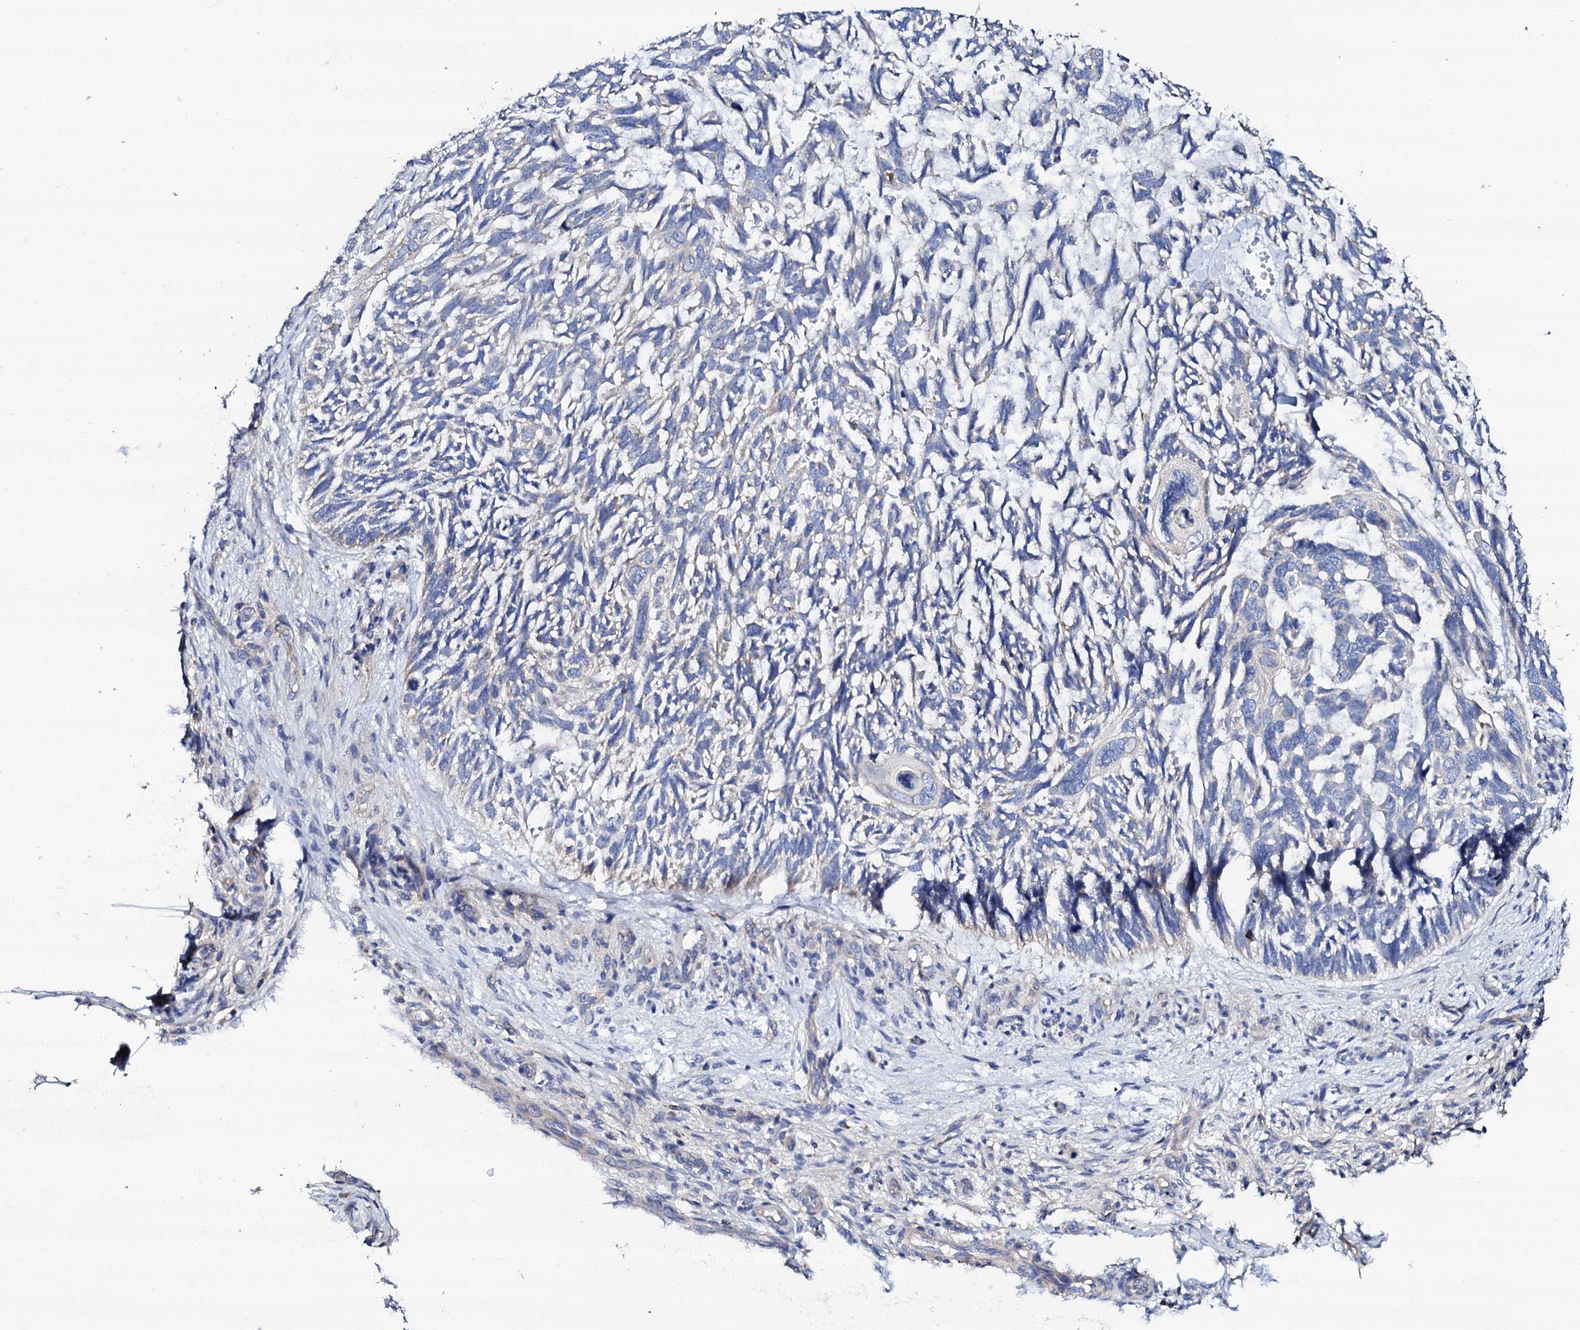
{"staining": {"intensity": "negative", "quantity": "none", "location": "none"}, "tissue": "skin cancer", "cell_type": "Tumor cells", "image_type": "cancer", "snomed": [{"axis": "morphology", "description": "Basal cell carcinoma"}, {"axis": "topography", "description": "Skin"}], "caption": "Image shows no protein expression in tumor cells of basal cell carcinoma (skin) tissue. Nuclei are stained in blue.", "gene": "TCAF2", "patient": {"sex": "male", "age": 88}}